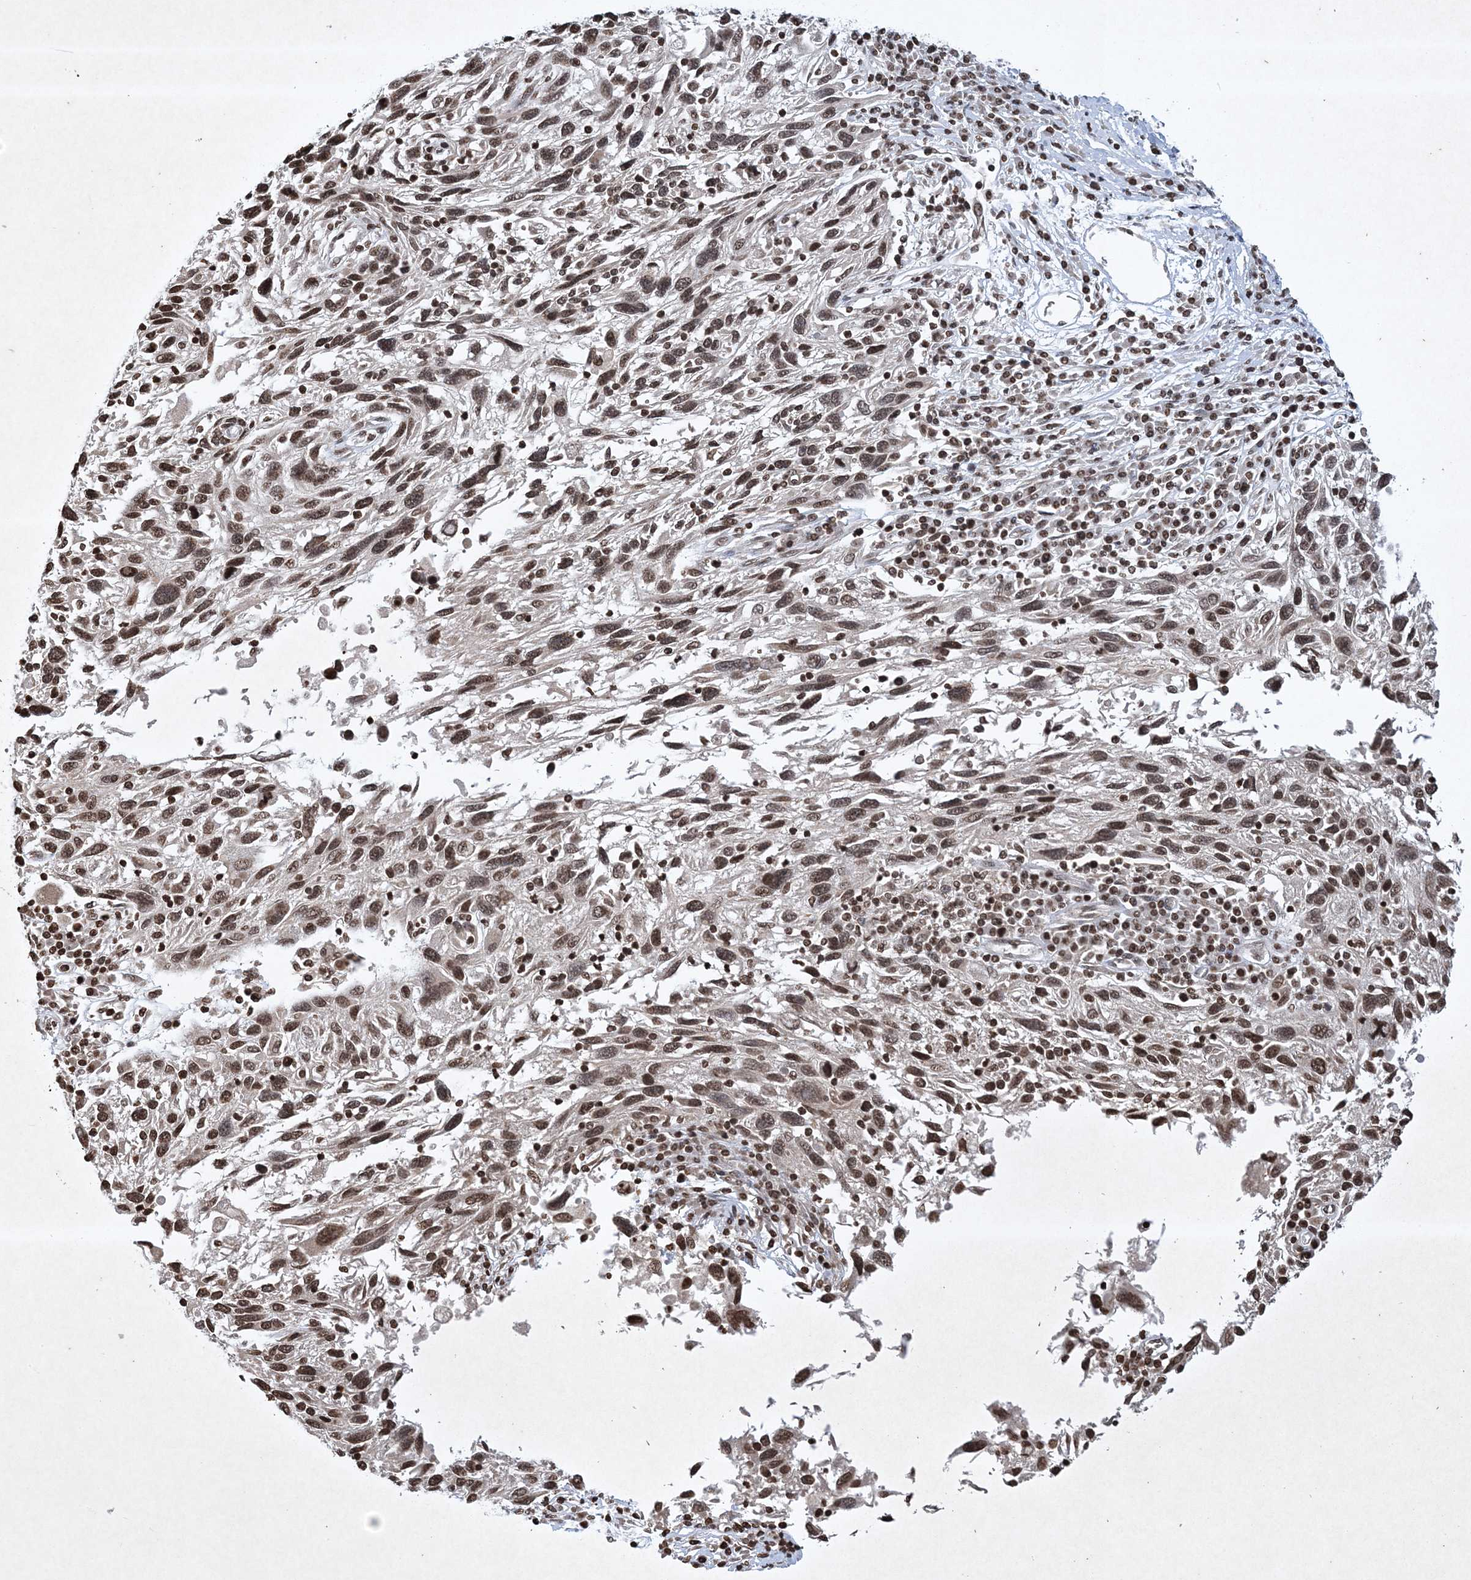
{"staining": {"intensity": "moderate", "quantity": ">75%", "location": "nuclear"}, "tissue": "melanoma", "cell_type": "Tumor cells", "image_type": "cancer", "snomed": [{"axis": "morphology", "description": "Malignant melanoma, NOS"}, {"axis": "topography", "description": "Skin"}], "caption": "A photomicrograph showing moderate nuclear staining in approximately >75% of tumor cells in melanoma, as visualized by brown immunohistochemical staining.", "gene": "NEDD9", "patient": {"sex": "male", "age": 53}}